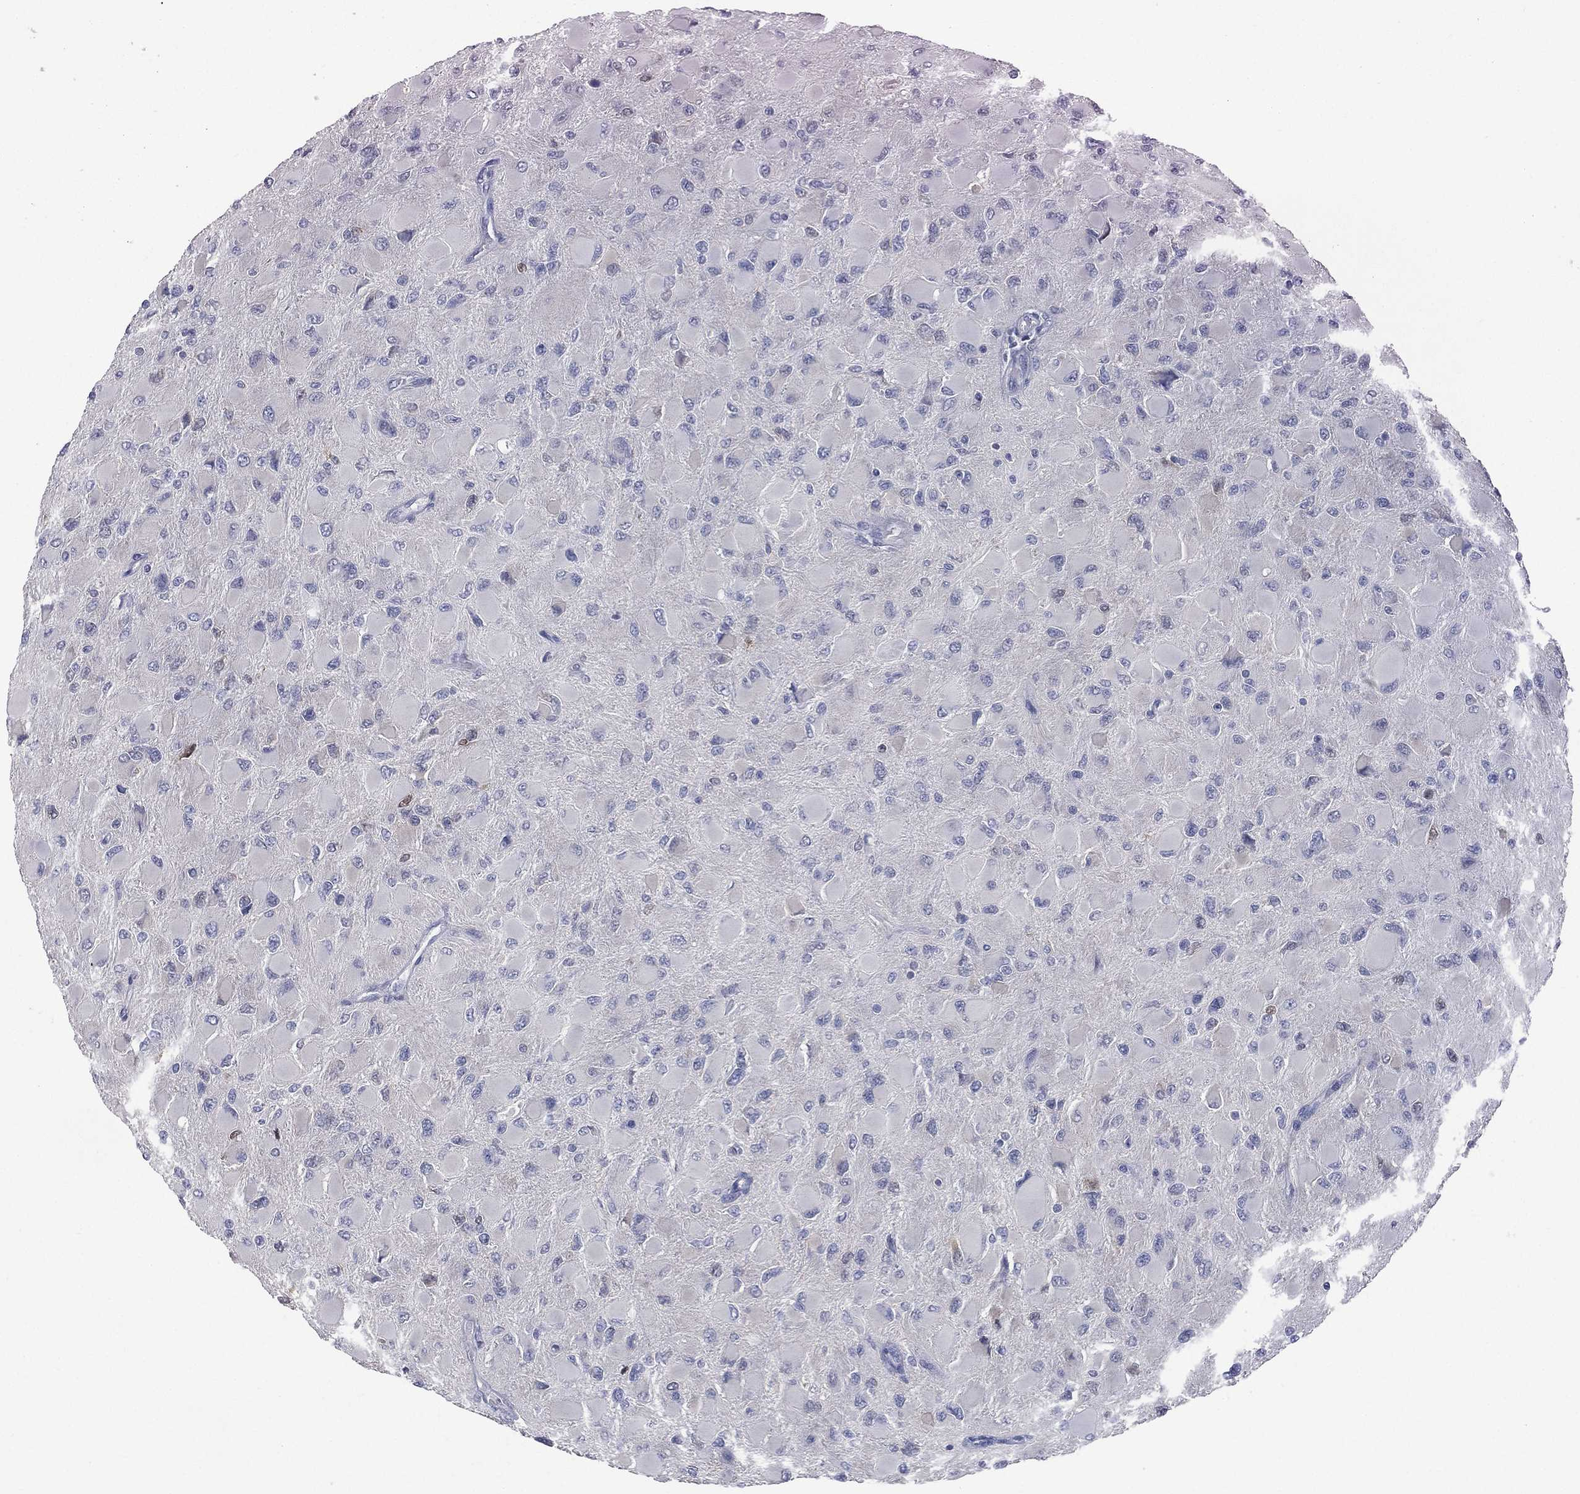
{"staining": {"intensity": "negative", "quantity": "none", "location": "none"}, "tissue": "glioma", "cell_type": "Tumor cells", "image_type": "cancer", "snomed": [{"axis": "morphology", "description": "Glioma, malignant, High grade"}, {"axis": "topography", "description": "Cerebral cortex"}], "caption": "The immunohistochemistry photomicrograph has no significant positivity in tumor cells of glioma tissue. Nuclei are stained in blue.", "gene": "DMKN", "patient": {"sex": "female", "age": 36}}